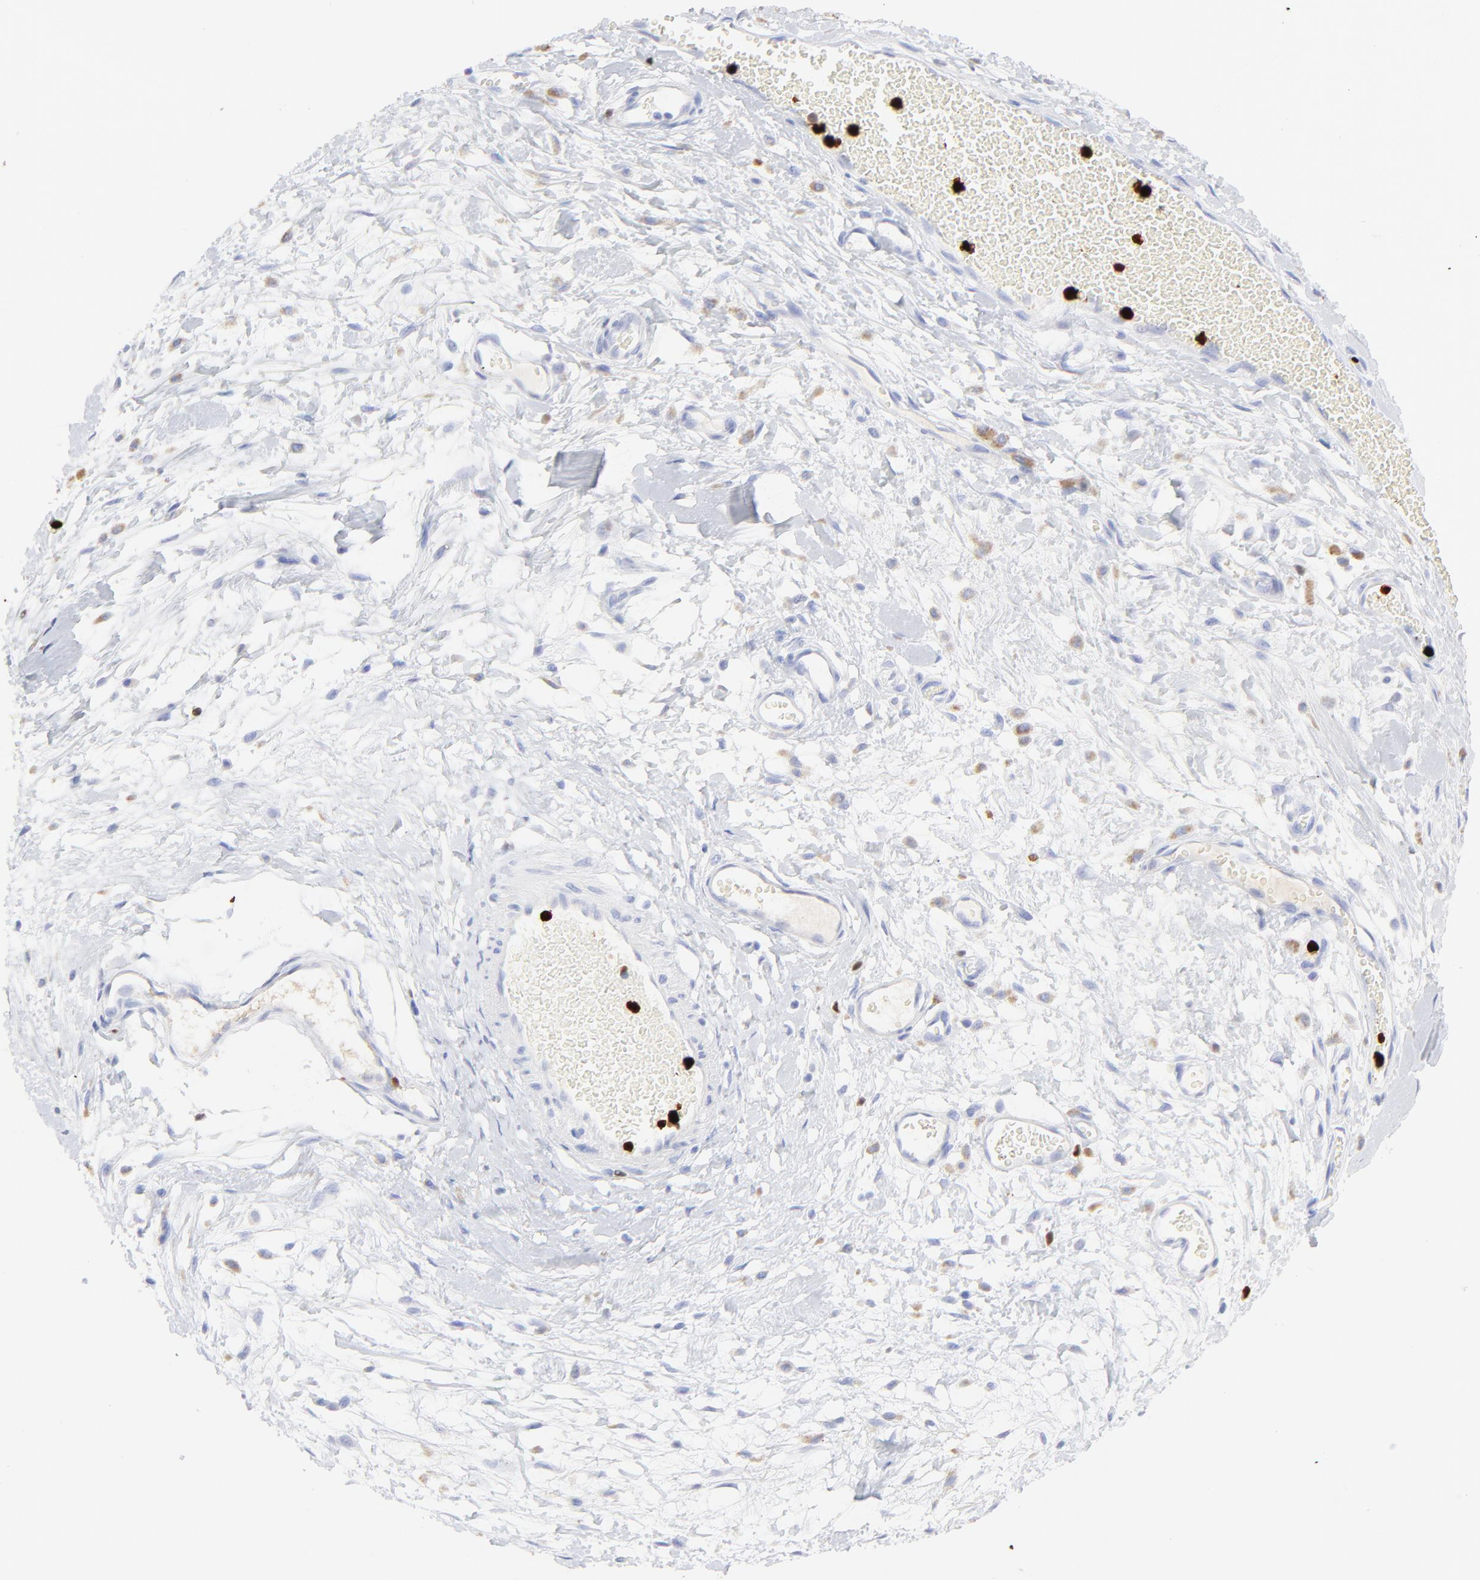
{"staining": {"intensity": "negative", "quantity": "none", "location": "none"}, "tissue": "melanoma", "cell_type": "Tumor cells", "image_type": "cancer", "snomed": [{"axis": "morphology", "description": "Malignant melanoma, Metastatic site"}, {"axis": "topography", "description": "Lymph node"}], "caption": "Malignant melanoma (metastatic site) was stained to show a protein in brown. There is no significant positivity in tumor cells.", "gene": "S100A12", "patient": {"sex": "male", "age": 59}}